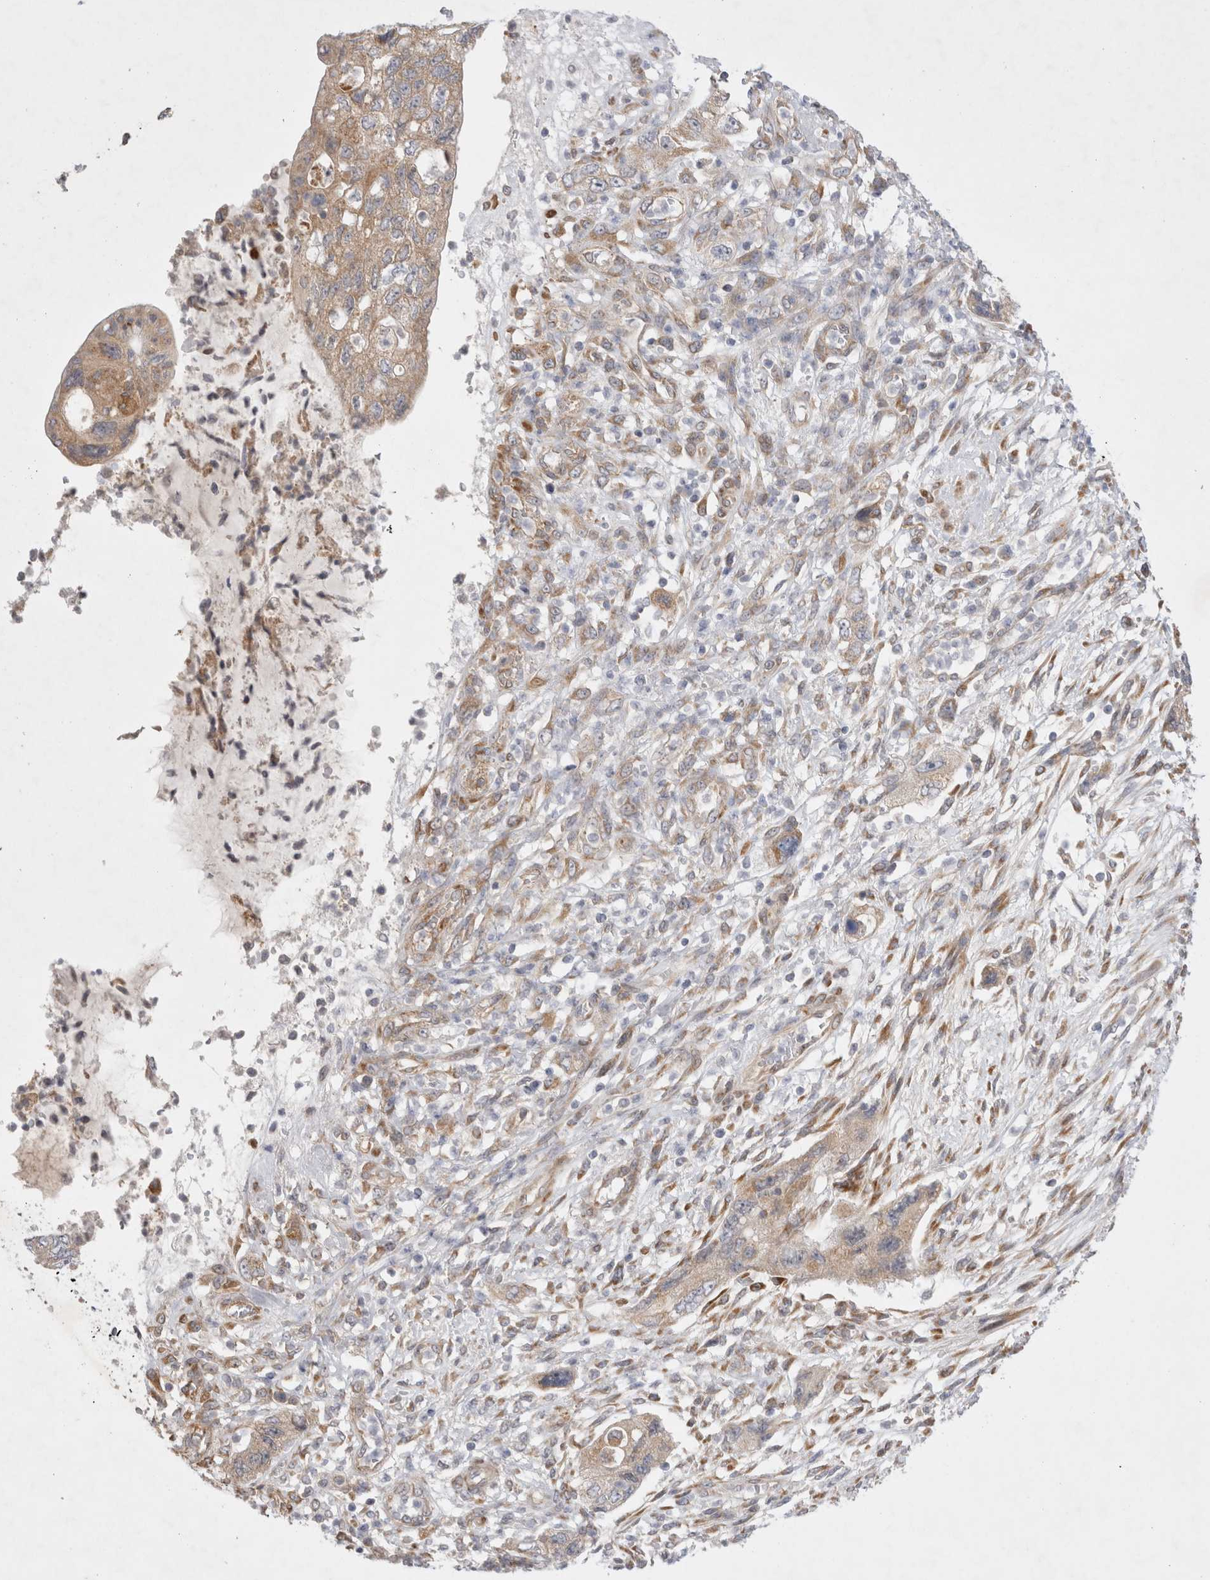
{"staining": {"intensity": "weak", "quantity": ">75%", "location": "cytoplasmic/membranous"}, "tissue": "pancreatic cancer", "cell_type": "Tumor cells", "image_type": "cancer", "snomed": [{"axis": "morphology", "description": "Adenocarcinoma, NOS"}, {"axis": "topography", "description": "Pancreas"}], "caption": "This is a micrograph of IHC staining of pancreatic cancer, which shows weak staining in the cytoplasmic/membranous of tumor cells.", "gene": "NPC1", "patient": {"sex": "female", "age": 73}}